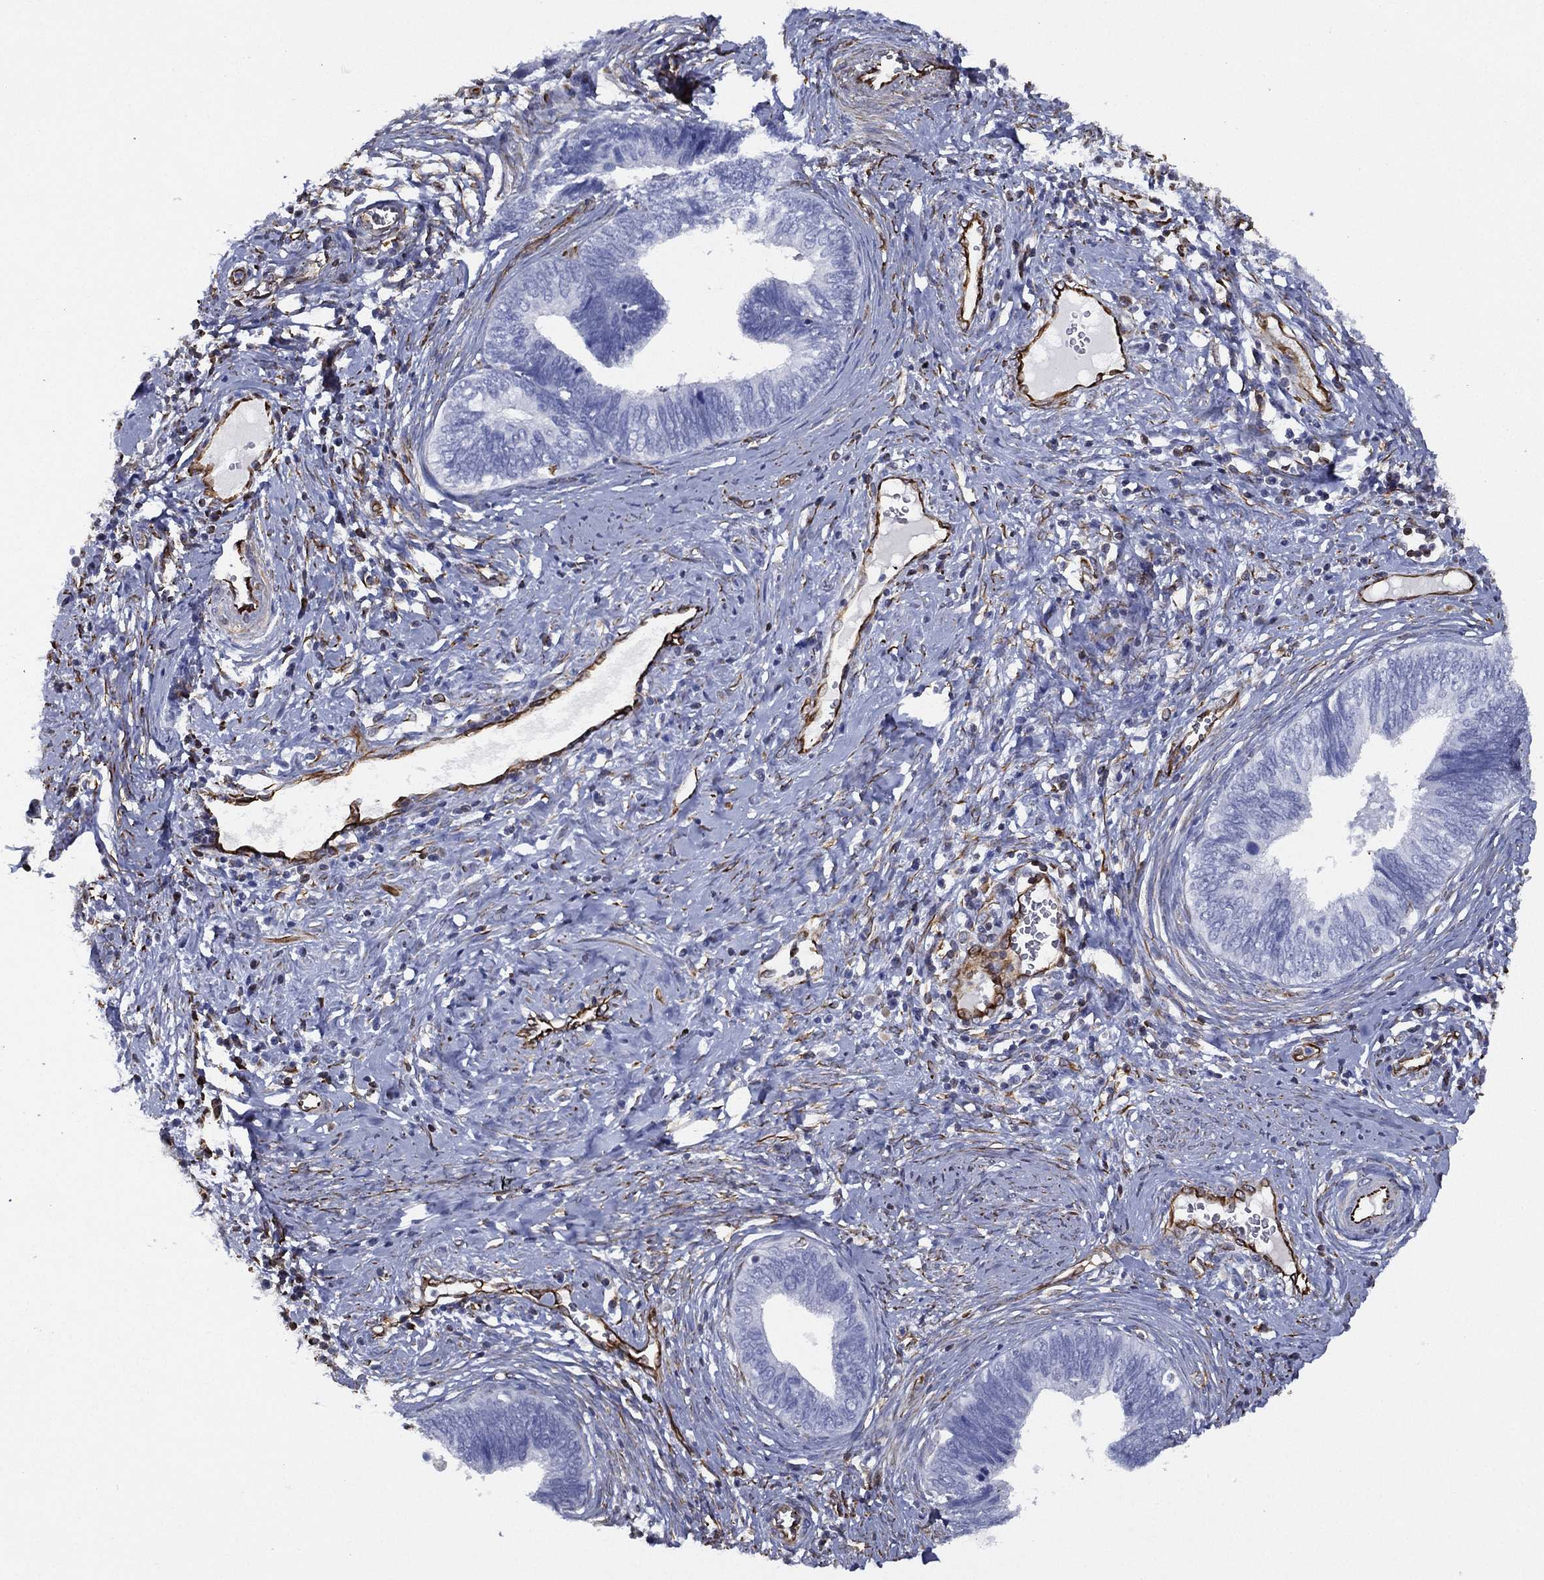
{"staining": {"intensity": "negative", "quantity": "none", "location": "none"}, "tissue": "cervical cancer", "cell_type": "Tumor cells", "image_type": "cancer", "snomed": [{"axis": "morphology", "description": "Adenocarcinoma, NOS"}, {"axis": "topography", "description": "Cervix"}], "caption": "High magnification brightfield microscopy of cervical cancer stained with DAB (brown) and counterstained with hematoxylin (blue): tumor cells show no significant staining.", "gene": "MAS1", "patient": {"sex": "female", "age": 42}}